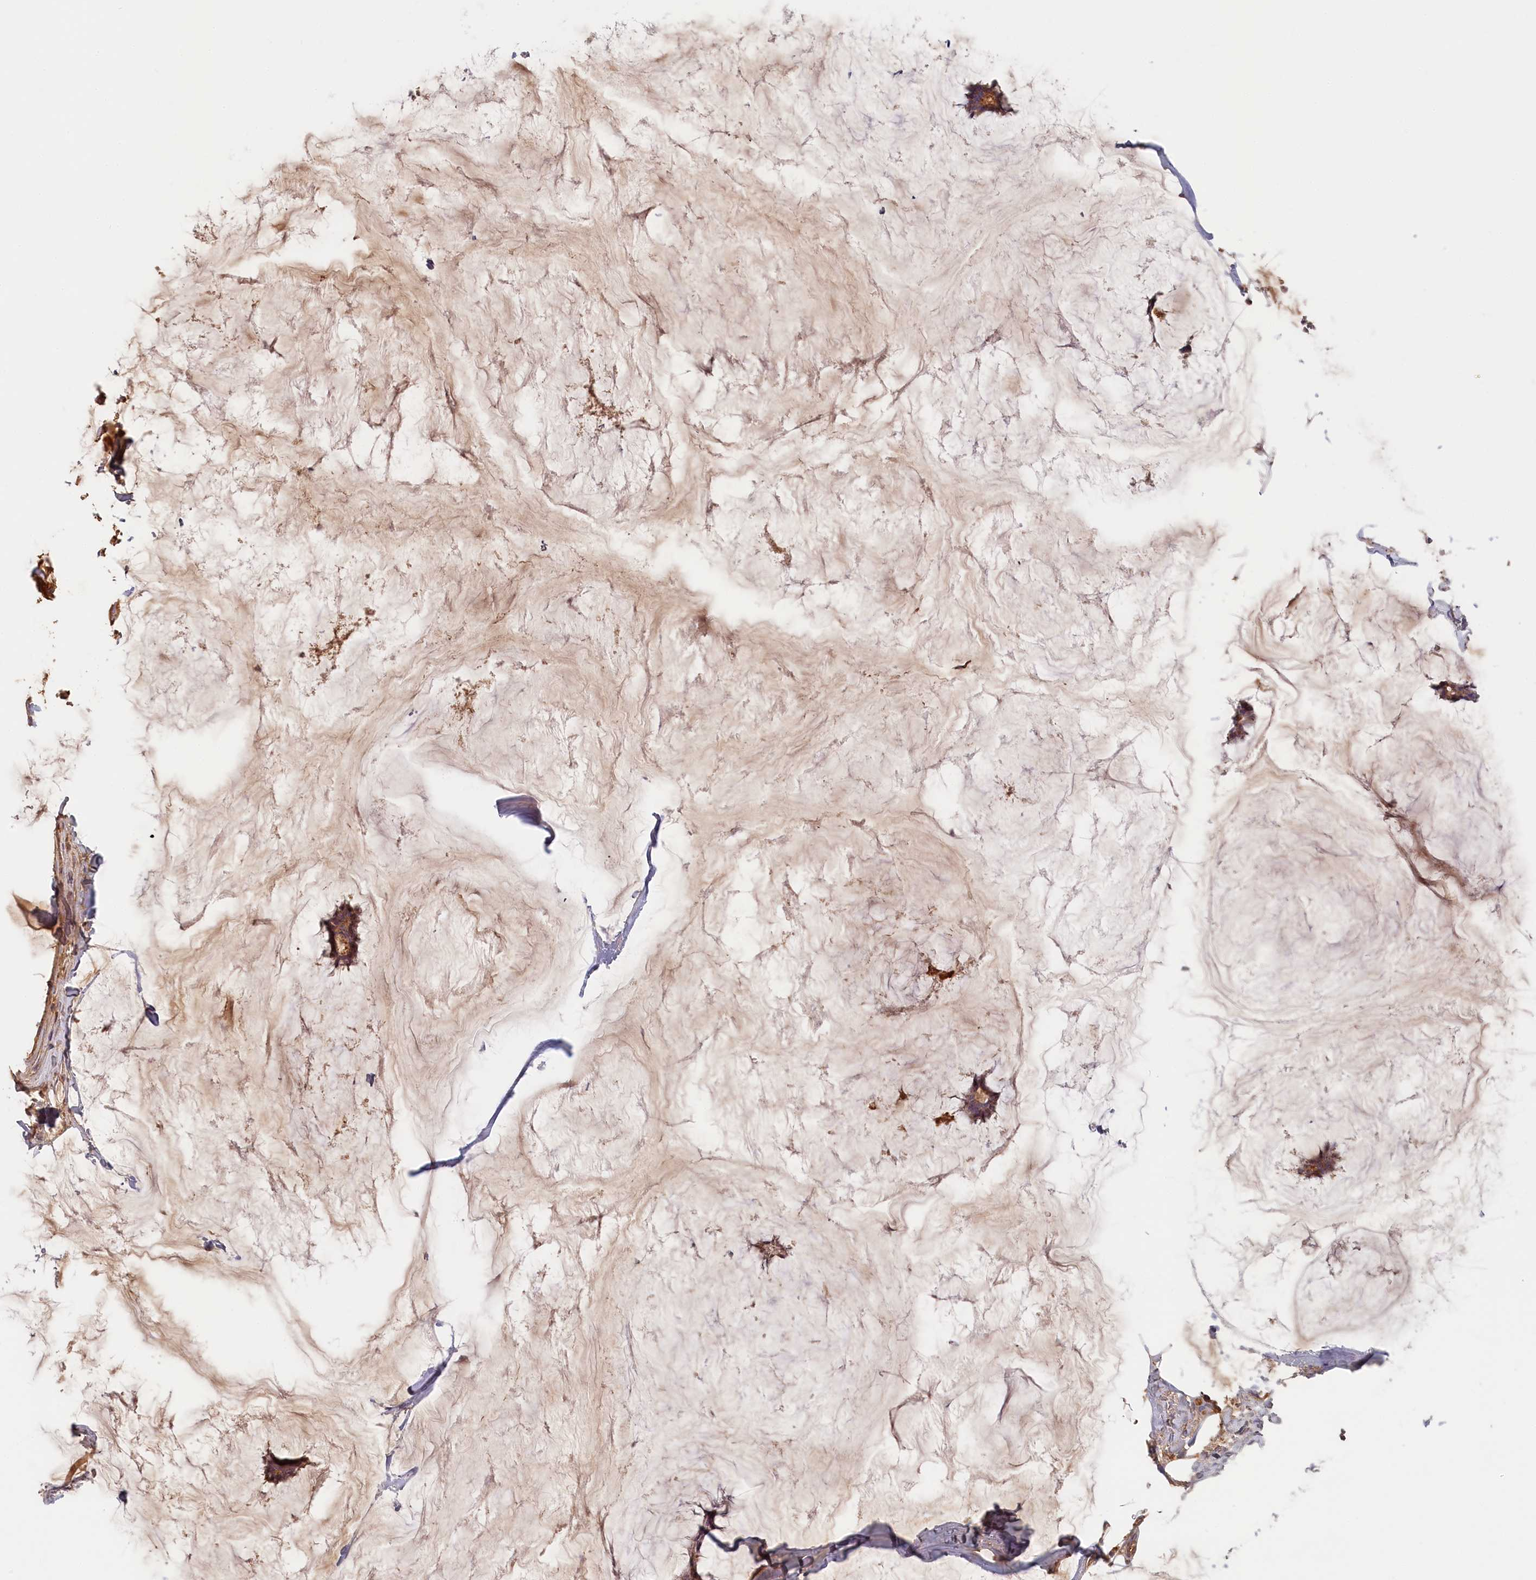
{"staining": {"intensity": "moderate", "quantity": ">75%", "location": "cytoplasmic/membranous"}, "tissue": "breast cancer", "cell_type": "Tumor cells", "image_type": "cancer", "snomed": [{"axis": "morphology", "description": "Duct carcinoma"}, {"axis": "topography", "description": "Breast"}], "caption": "Immunohistochemical staining of breast cancer (invasive ductal carcinoma) reveals medium levels of moderate cytoplasmic/membranous protein expression in approximately >75% of tumor cells.", "gene": "STX16", "patient": {"sex": "female", "age": 93}}